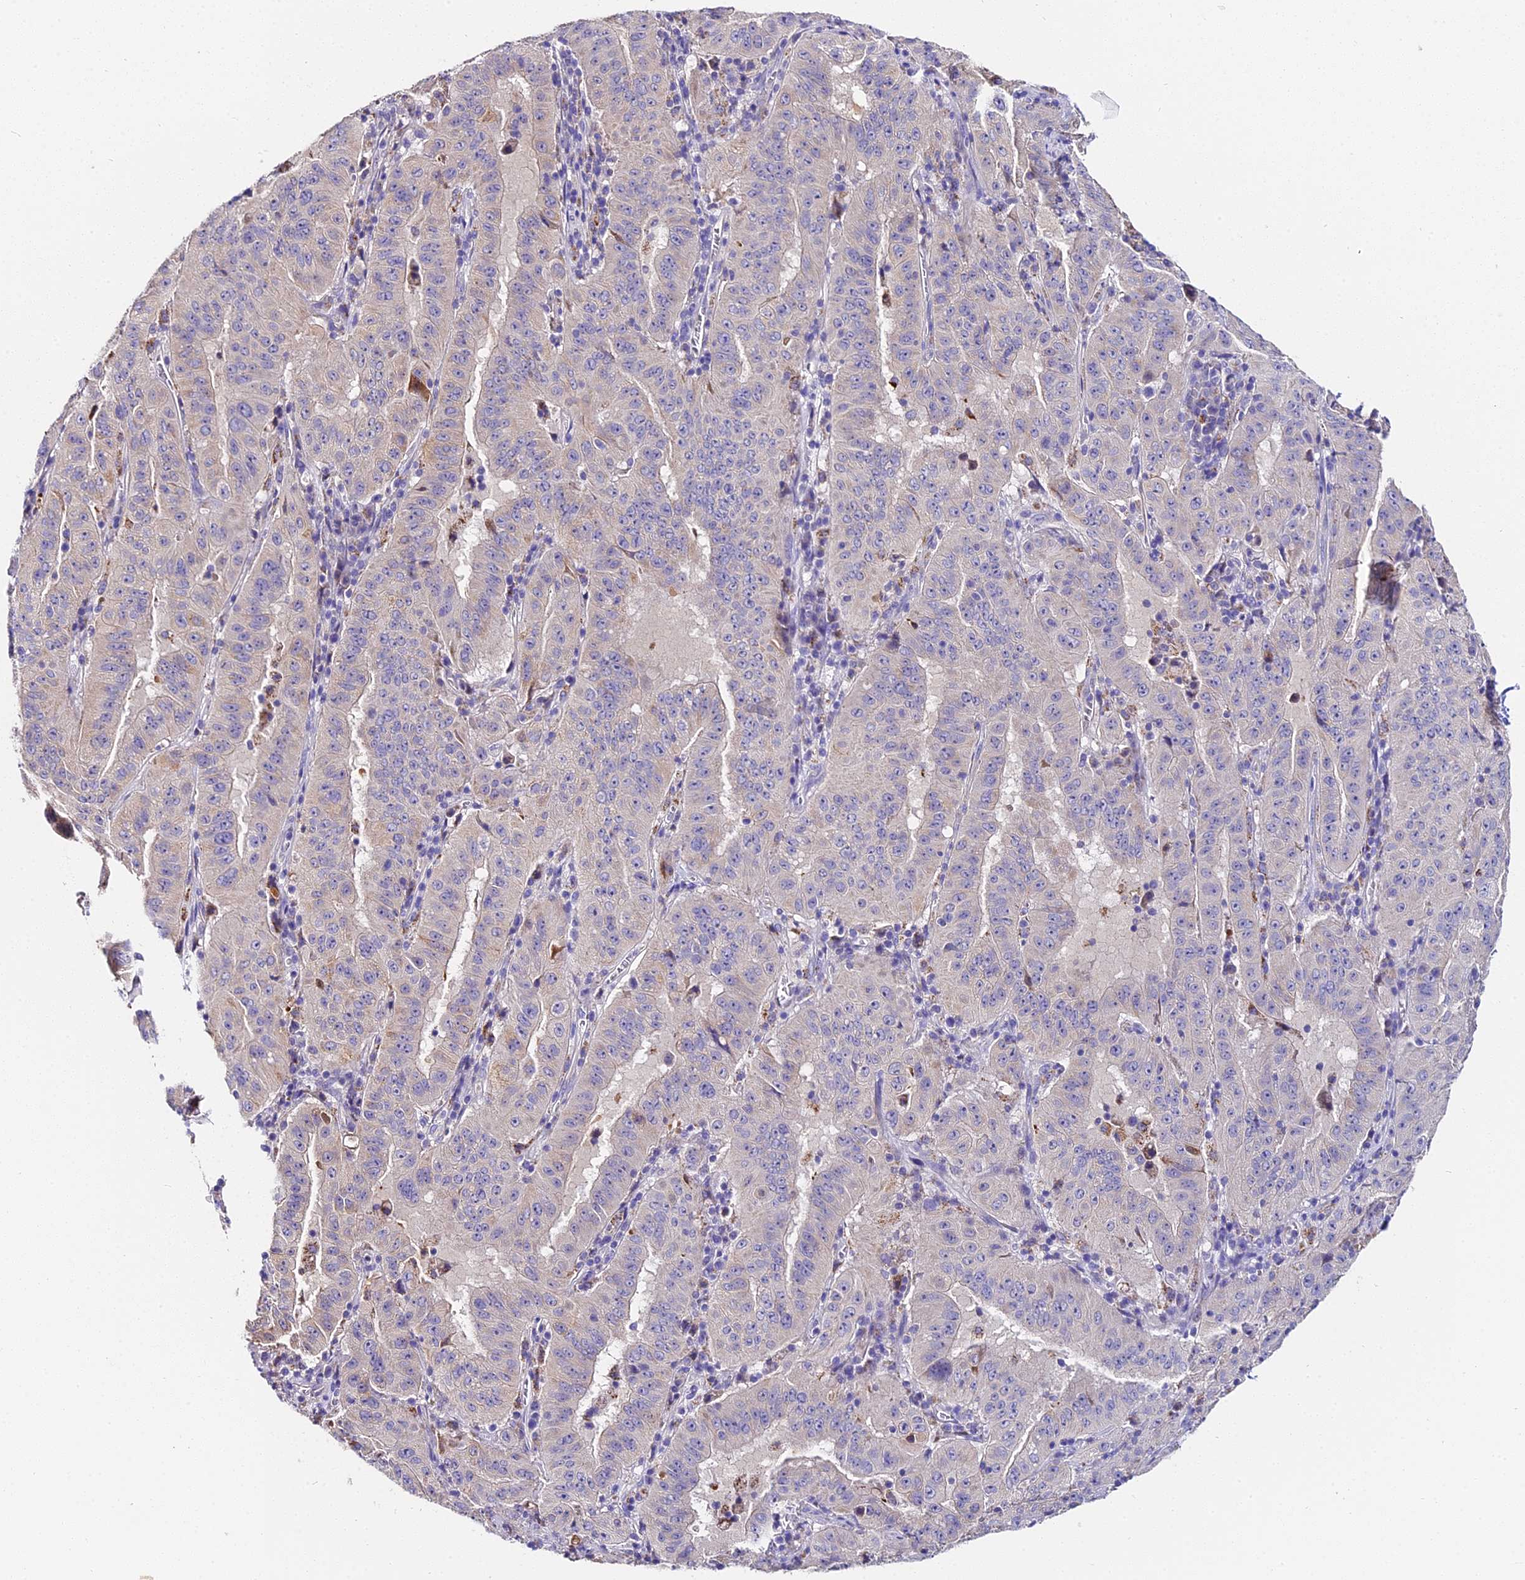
{"staining": {"intensity": "negative", "quantity": "none", "location": "none"}, "tissue": "pancreatic cancer", "cell_type": "Tumor cells", "image_type": "cancer", "snomed": [{"axis": "morphology", "description": "Adenocarcinoma, NOS"}, {"axis": "topography", "description": "Pancreas"}], "caption": "Adenocarcinoma (pancreatic) was stained to show a protein in brown. There is no significant positivity in tumor cells.", "gene": "LYPD6", "patient": {"sex": "male", "age": 63}}